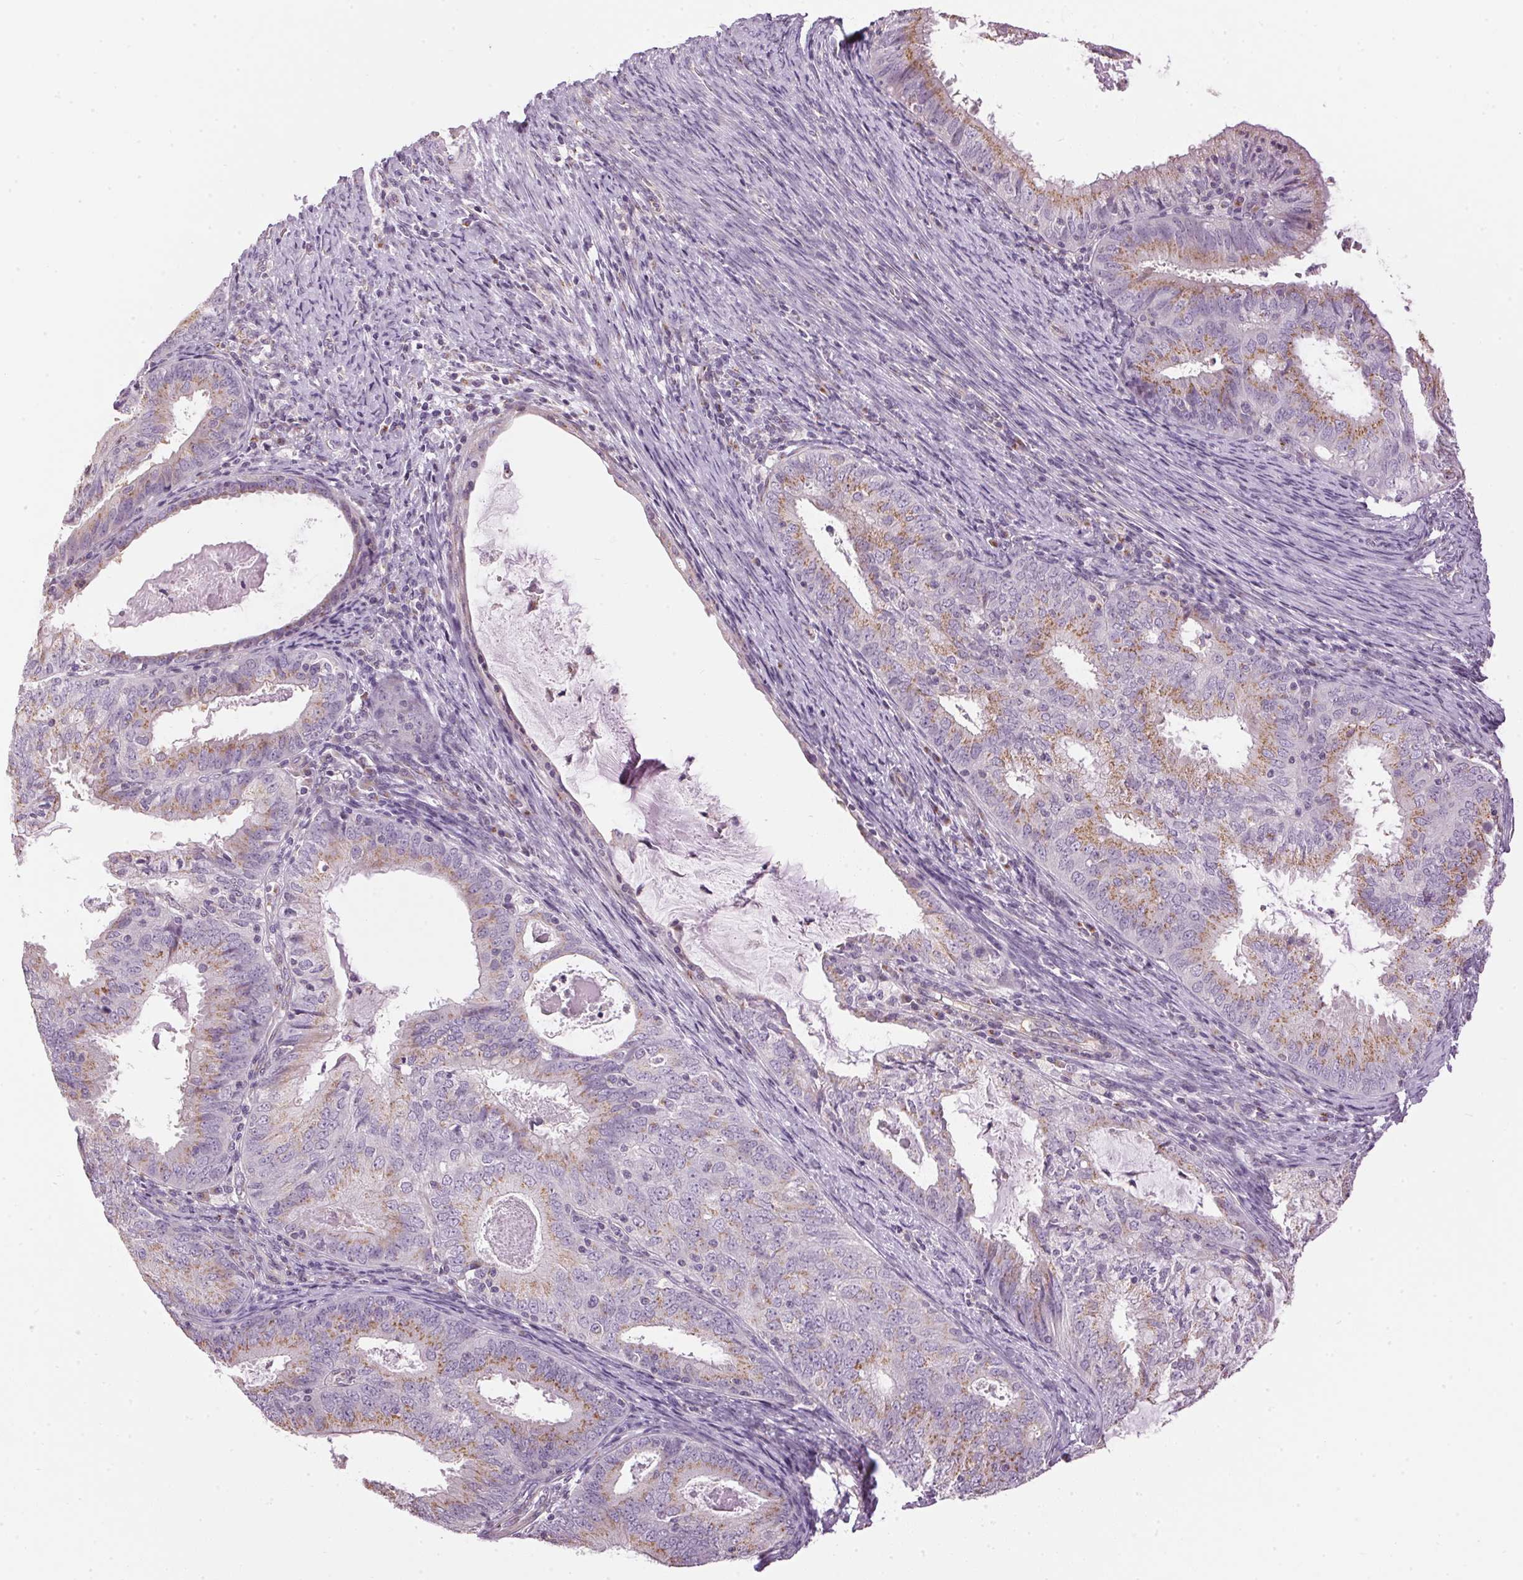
{"staining": {"intensity": "moderate", "quantity": "25%-75%", "location": "cytoplasmic/membranous"}, "tissue": "endometrial cancer", "cell_type": "Tumor cells", "image_type": "cancer", "snomed": [{"axis": "morphology", "description": "Adenocarcinoma, NOS"}, {"axis": "topography", "description": "Endometrium"}], "caption": "This photomicrograph shows immunohistochemistry (IHC) staining of human endometrial adenocarcinoma, with medium moderate cytoplasmic/membranous expression in approximately 25%-75% of tumor cells.", "gene": "GOLPH3", "patient": {"sex": "female", "age": 57}}